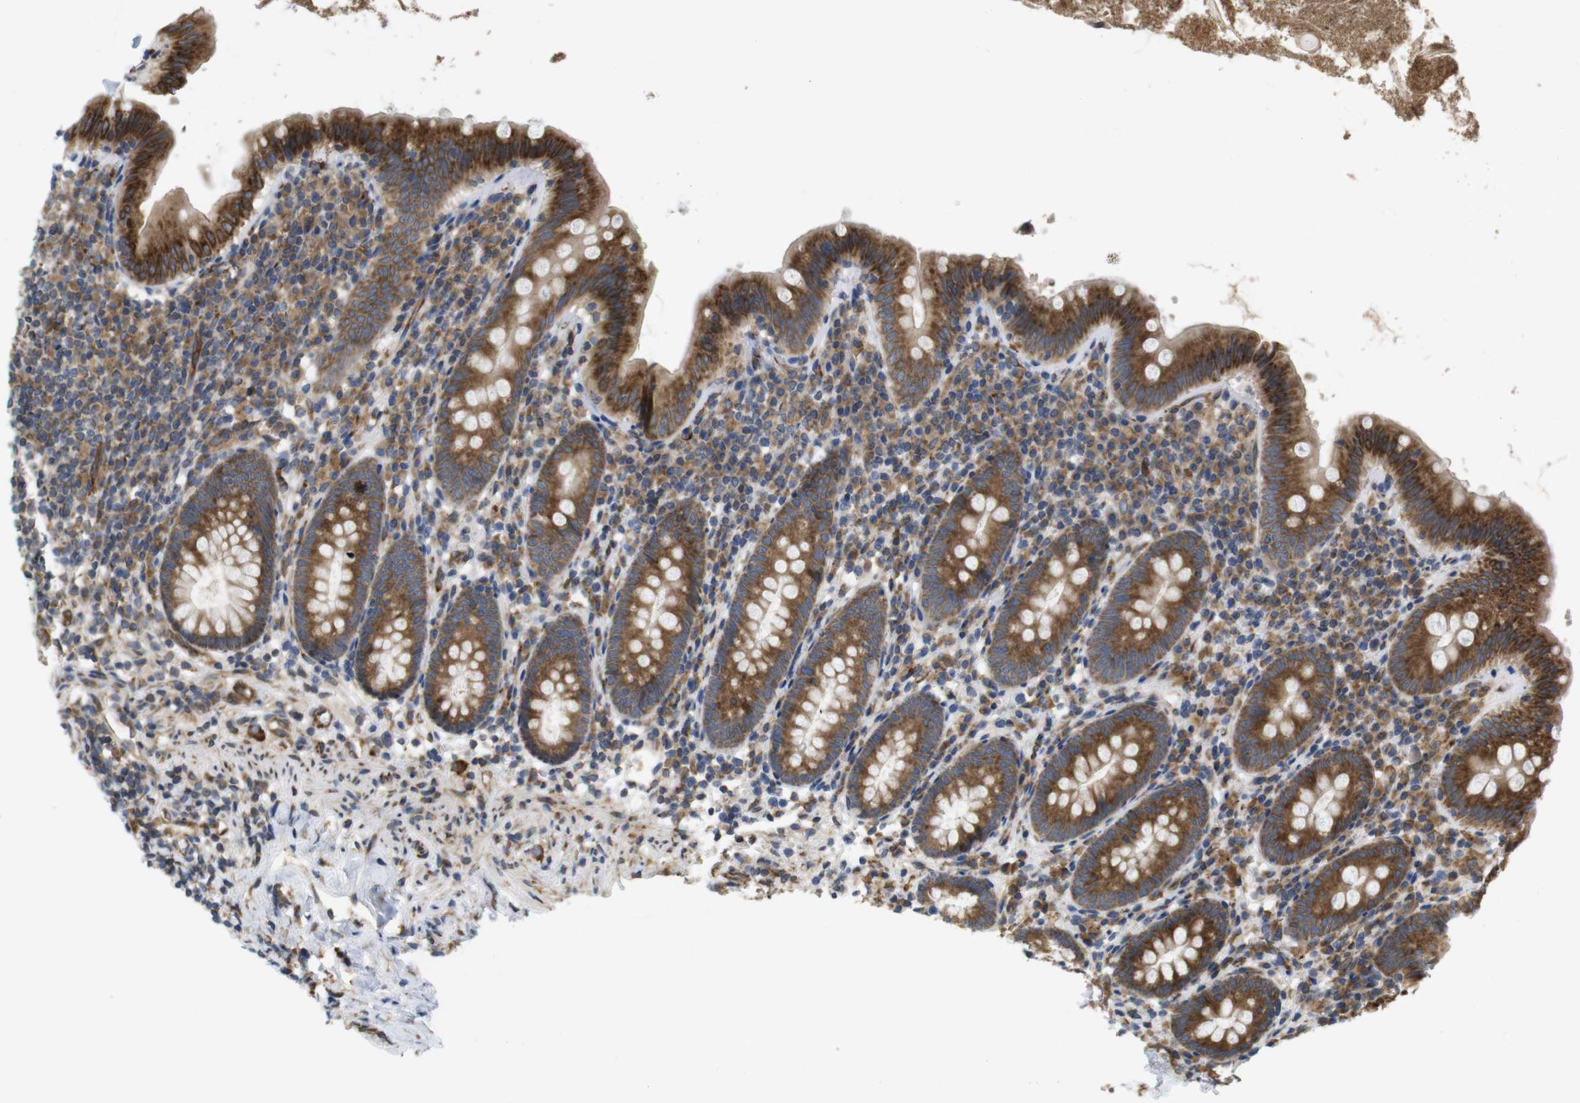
{"staining": {"intensity": "strong", "quantity": ">75%", "location": "cytoplasmic/membranous"}, "tissue": "appendix", "cell_type": "Glandular cells", "image_type": "normal", "snomed": [{"axis": "morphology", "description": "Normal tissue, NOS"}, {"axis": "topography", "description": "Appendix"}], "caption": "This histopathology image exhibits unremarkable appendix stained with immunohistochemistry to label a protein in brown. The cytoplasmic/membranous of glandular cells show strong positivity for the protein. Nuclei are counter-stained blue.", "gene": "PCNX2", "patient": {"sex": "male", "age": 52}}